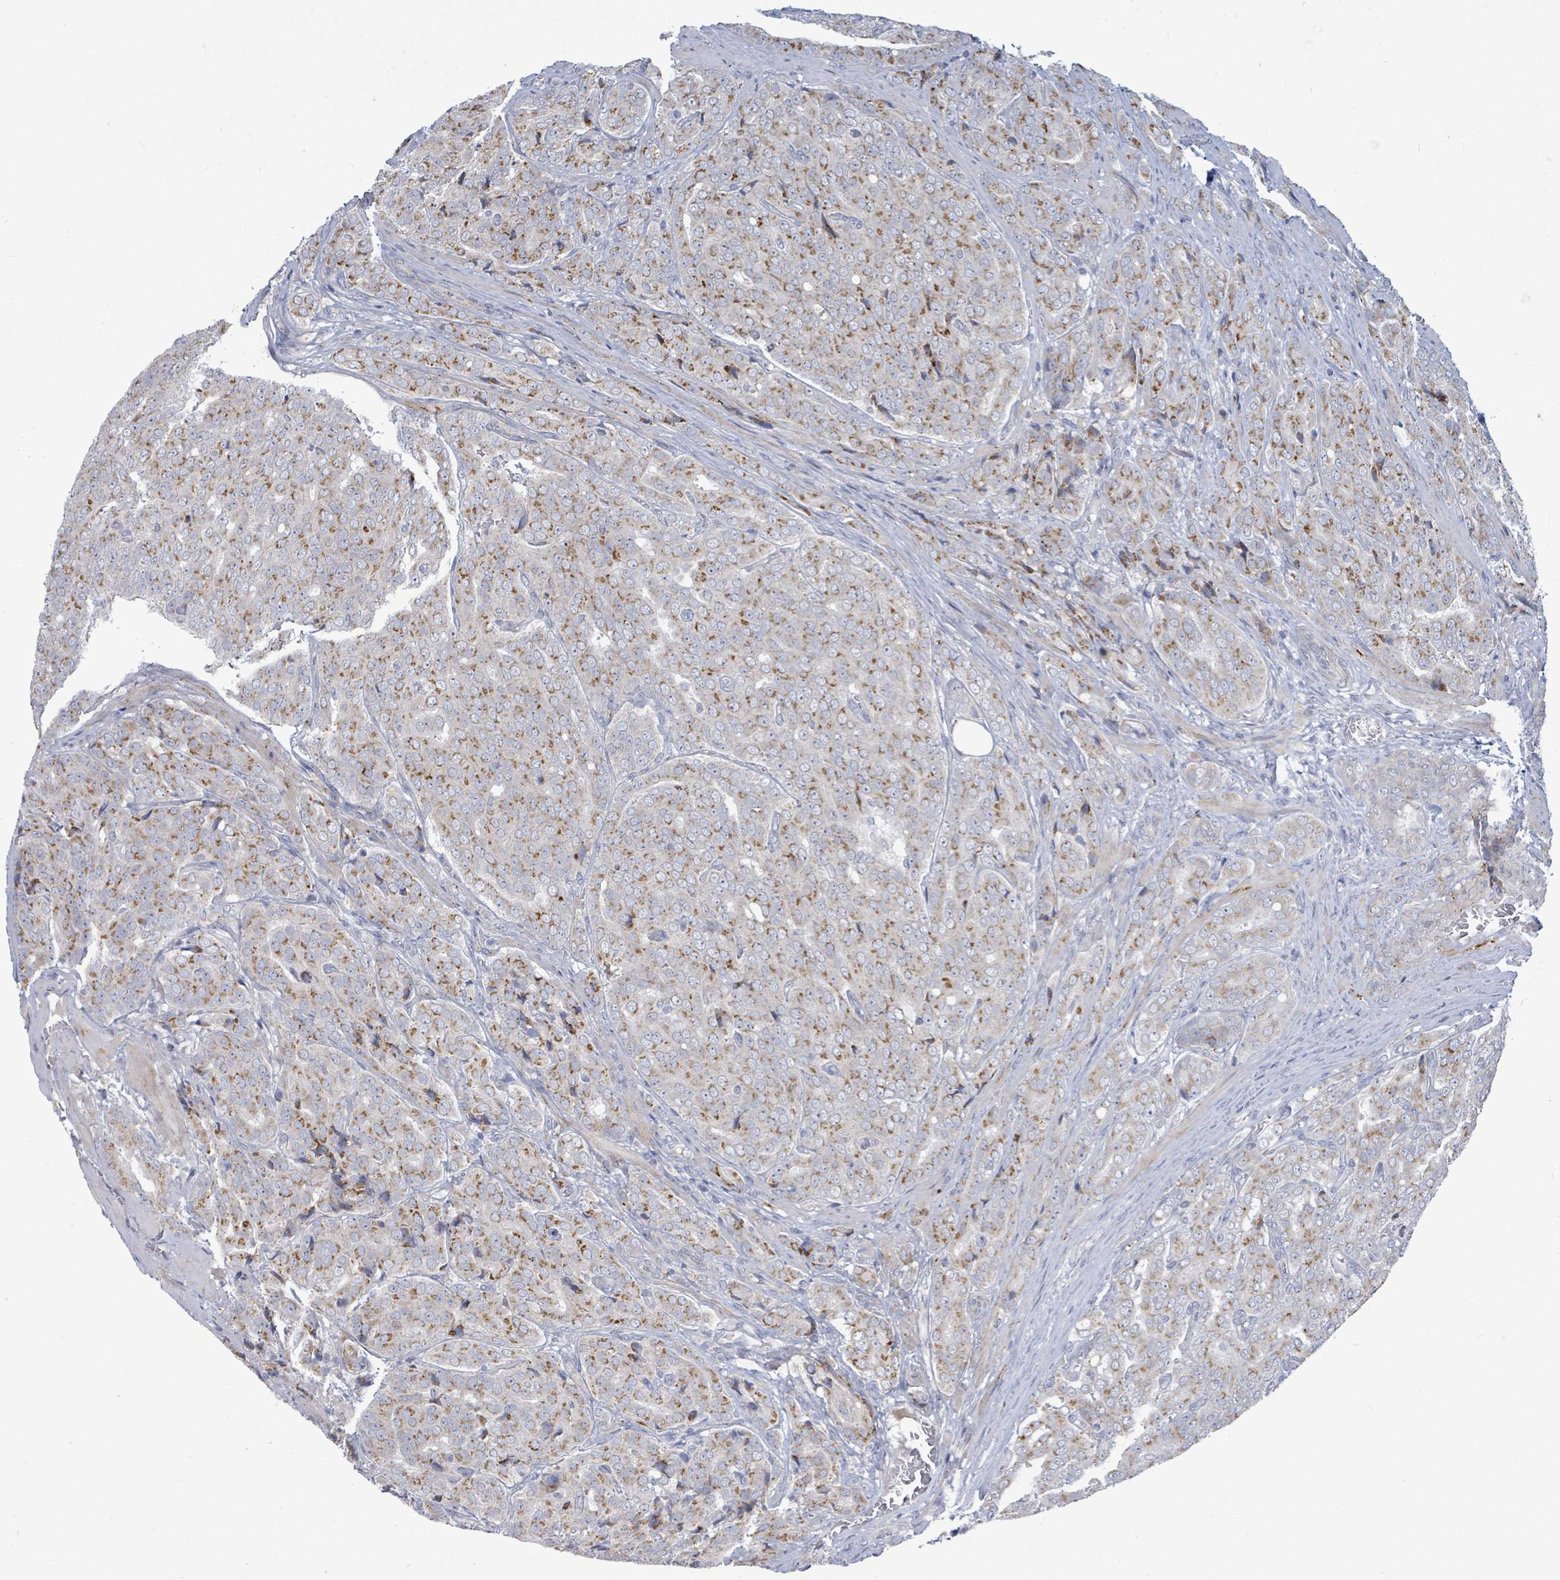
{"staining": {"intensity": "moderate", "quantity": ">75%", "location": "cytoplasmic/membranous"}, "tissue": "prostate cancer", "cell_type": "Tumor cells", "image_type": "cancer", "snomed": [{"axis": "morphology", "description": "Adenocarcinoma, High grade"}, {"axis": "topography", "description": "Prostate"}], "caption": "Protein staining of prostate cancer tissue demonstrates moderate cytoplasmic/membranous expression in approximately >75% of tumor cells. (Brightfield microscopy of DAB IHC at high magnification).", "gene": "ZFPM1", "patient": {"sex": "male", "age": 68}}